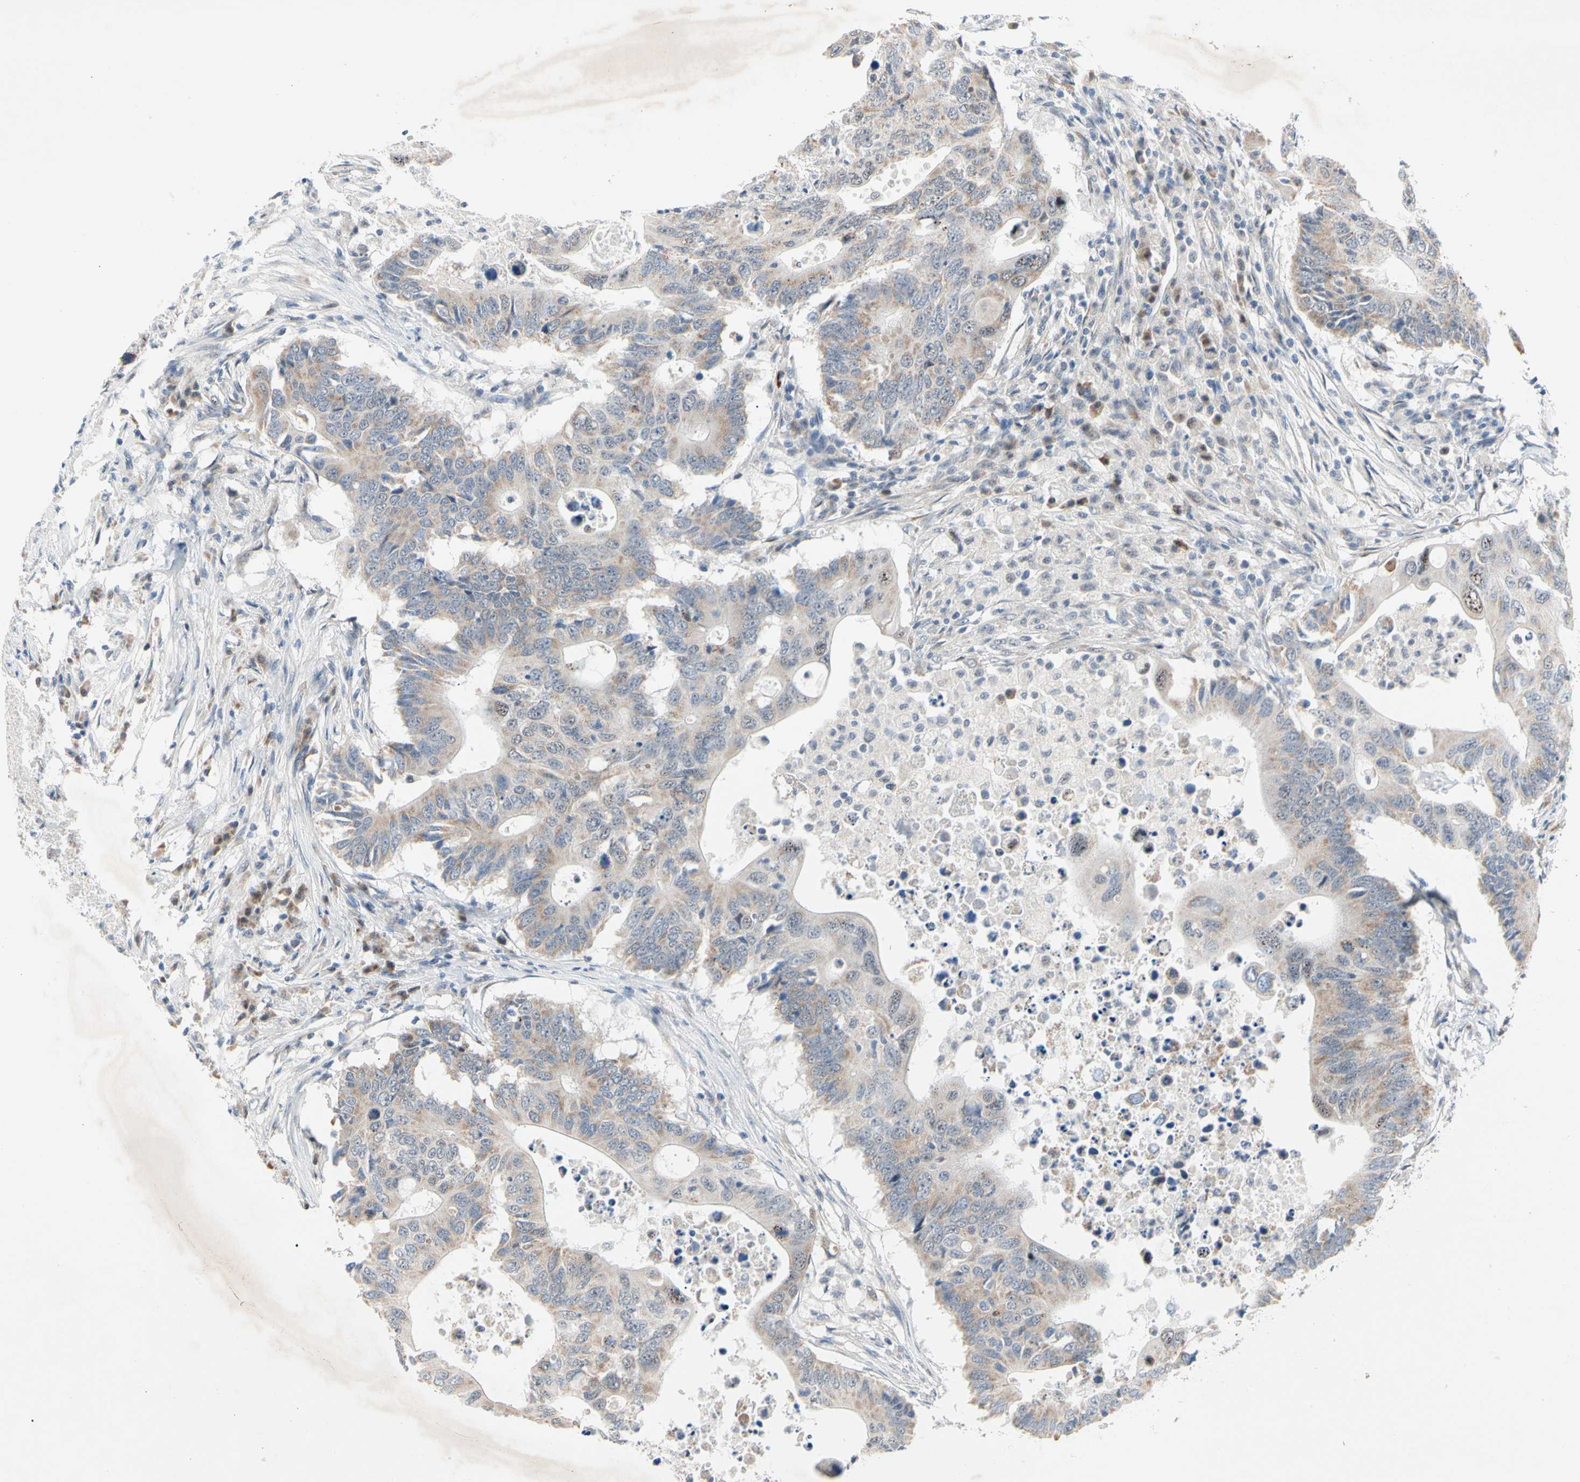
{"staining": {"intensity": "weak", "quantity": ">75%", "location": "cytoplasmic/membranous,nuclear"}, "tissue": "colorectal cancer", "cell_type": "Tumor cells", "image_type": "cancer", "snomed": [{"axis": "morphology", "description": "Adenocarcinoma, NOS"}, {"axis": "topography", "description": "Colon"}], "caption": "Immunohistochemistry photomicrograph of human colorectal adenocarcinoma stained for a protein (brown), which shows low levels of weak cytoplasmic/membranous and nuclear positivity in about >75% of tumor cells.", "gene": "MARK1", "patient": {"sex": "male", "age": 71}}